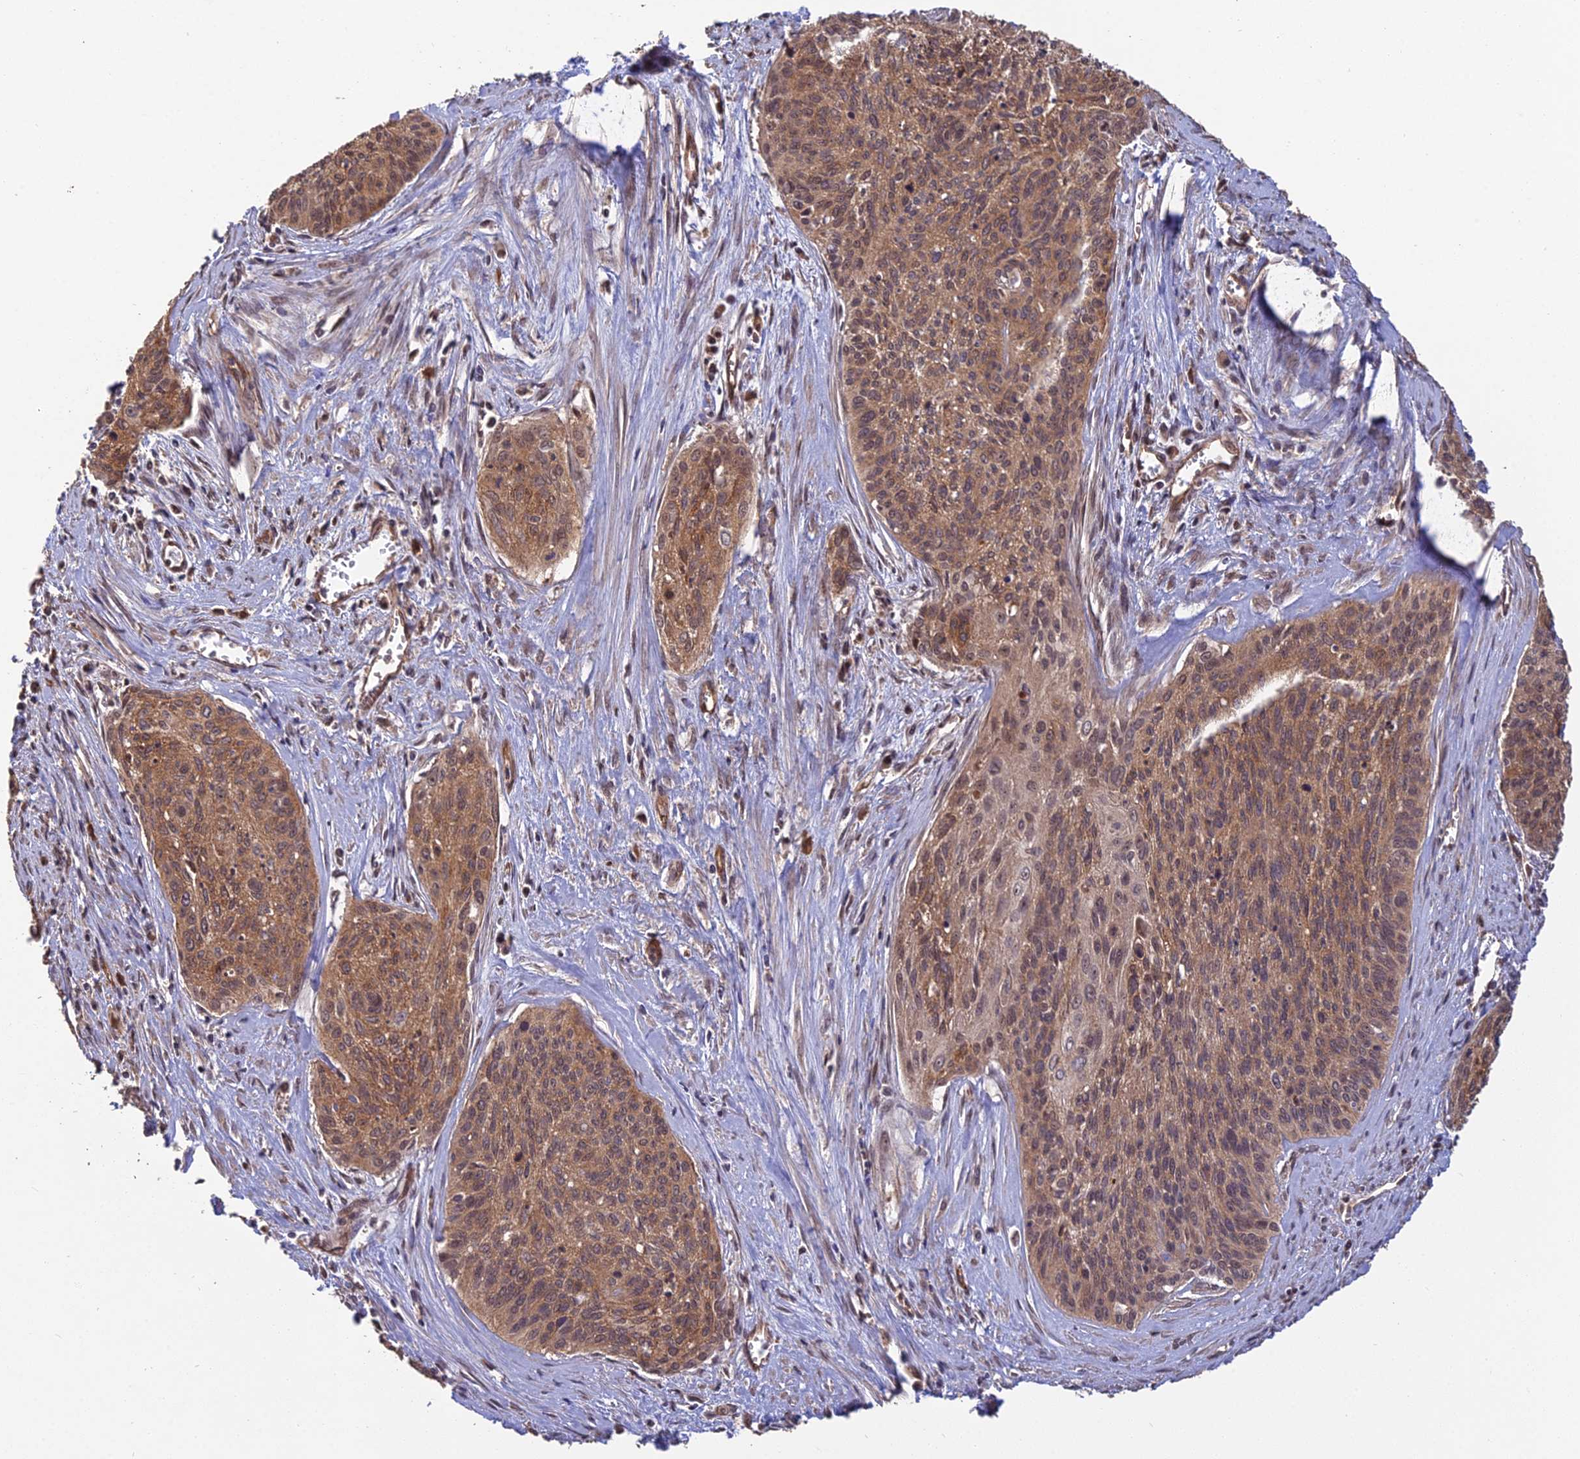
{"staining": {"intensity": "moderate", "quantity": ">75%", "location": "cytoplasmic/membranous,nuclear"}, "tissue": "cervical cancer", "cell_type": "Tumor cells", "image_type": "cancer", "snomed": [{"axis": "morphology", "description": "Squamous cell carcinoma, NOS"}, {"axis": "topography", "description": "Cervix"}], "caption": "There is medium levels of moderate cytoplasmic/membranous and nuclear staining in tumor cells of cervical cancer (squamous cell carcinoma), as demonstrated by immunohistochemical staining (brown color).", "gene": "RALGAPA2", "patient": {"sex": "female", "age": 55}}